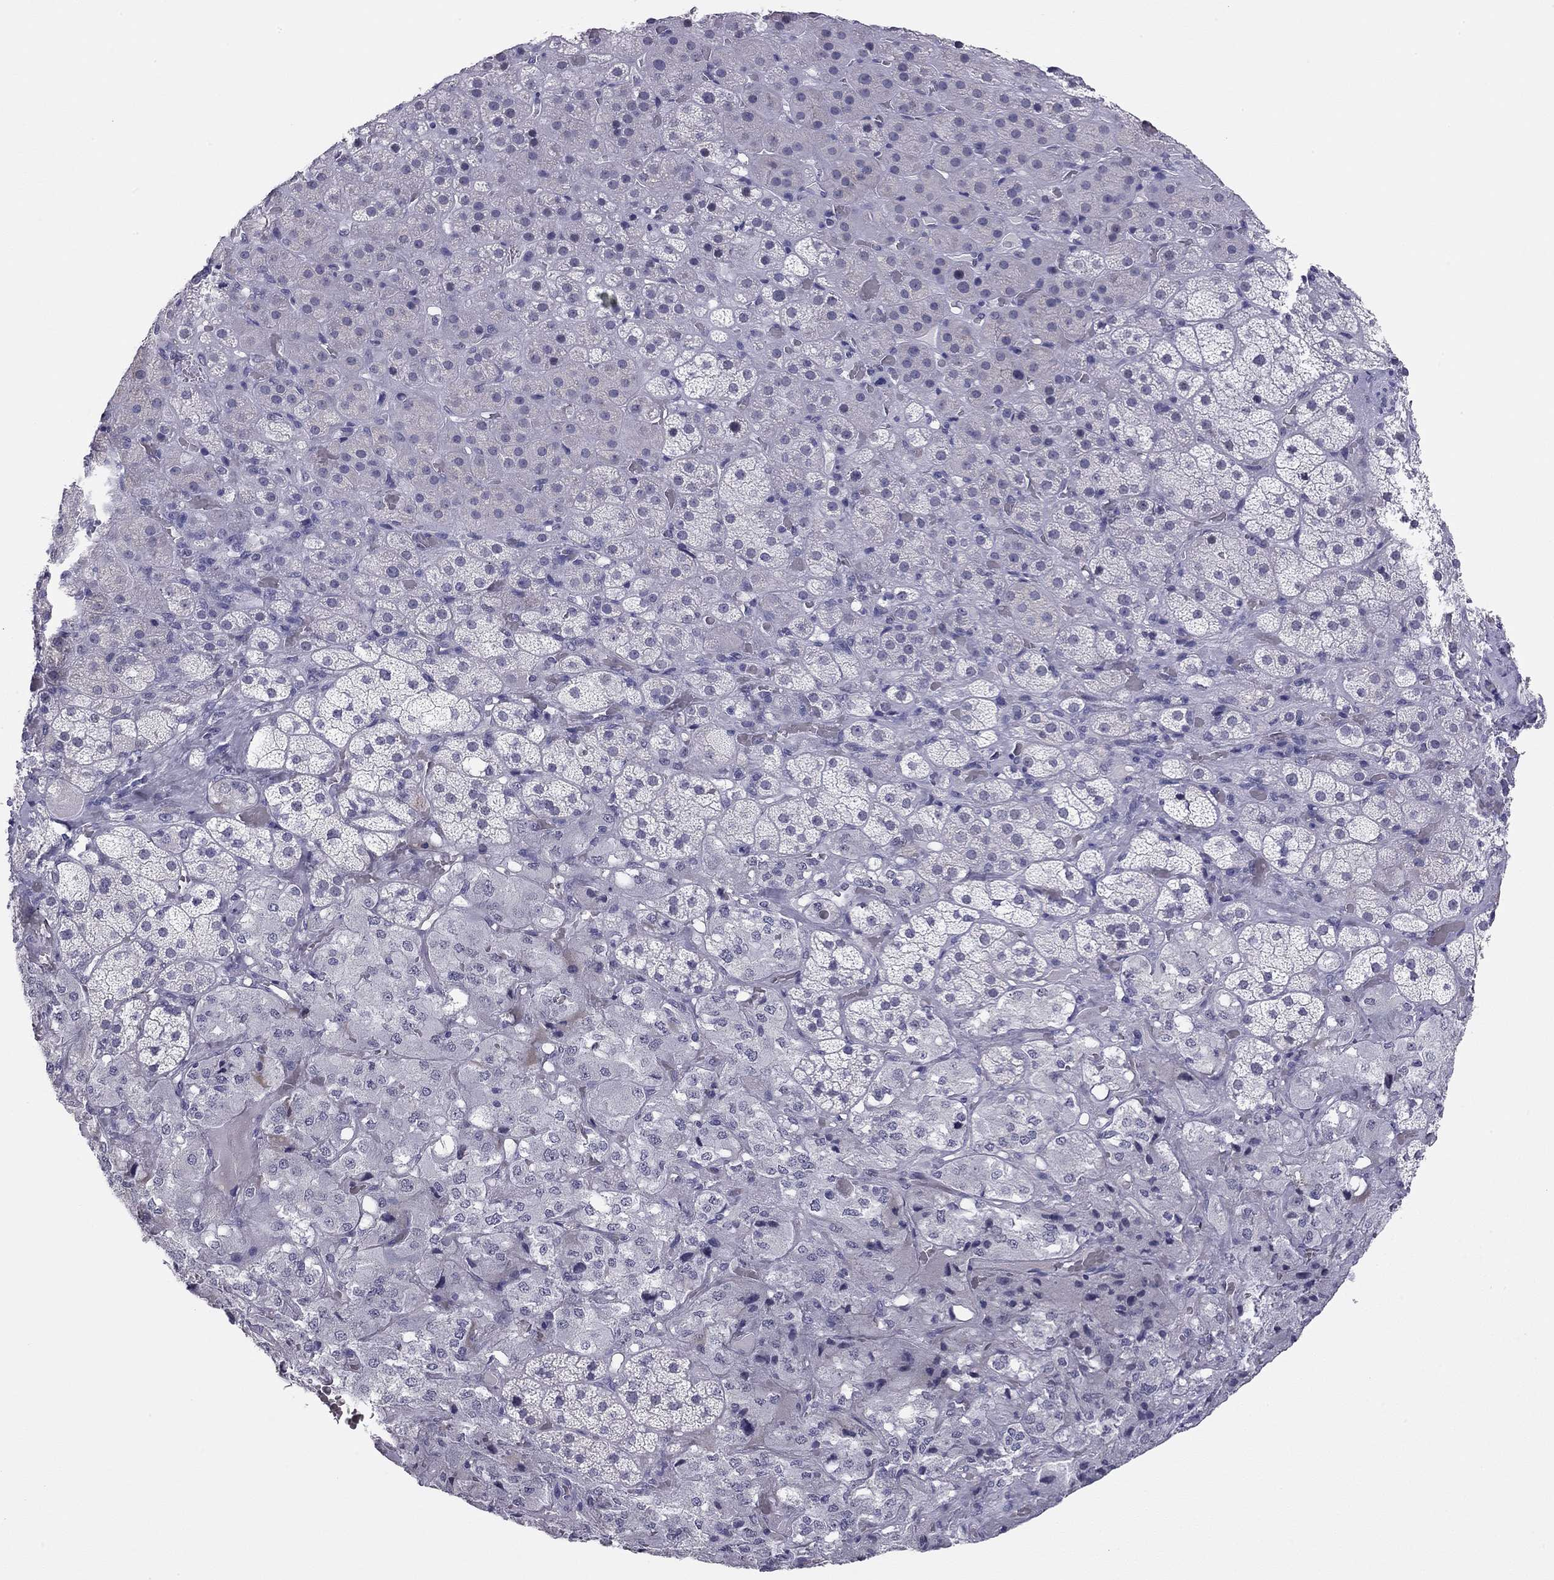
{"staining": {"intensity": "negative", "quantity": "none", "location": "none"}, "tissue": "adrenal gland", "cell_type": "Glandular cells", "image_type": "normal", "snomed": [{"axis": "morphology", "description": "Normal tissue, NOS"}, {"axis": "topography", "description": "Adrenal gland"}], "caption": "Protein analysis of benign adrenal gland reveals no significant positivity in glandular cells. Nuclei are stained in blue.", "gene": "DOT1L", "patient": {"sex": "male", "age": 57}}